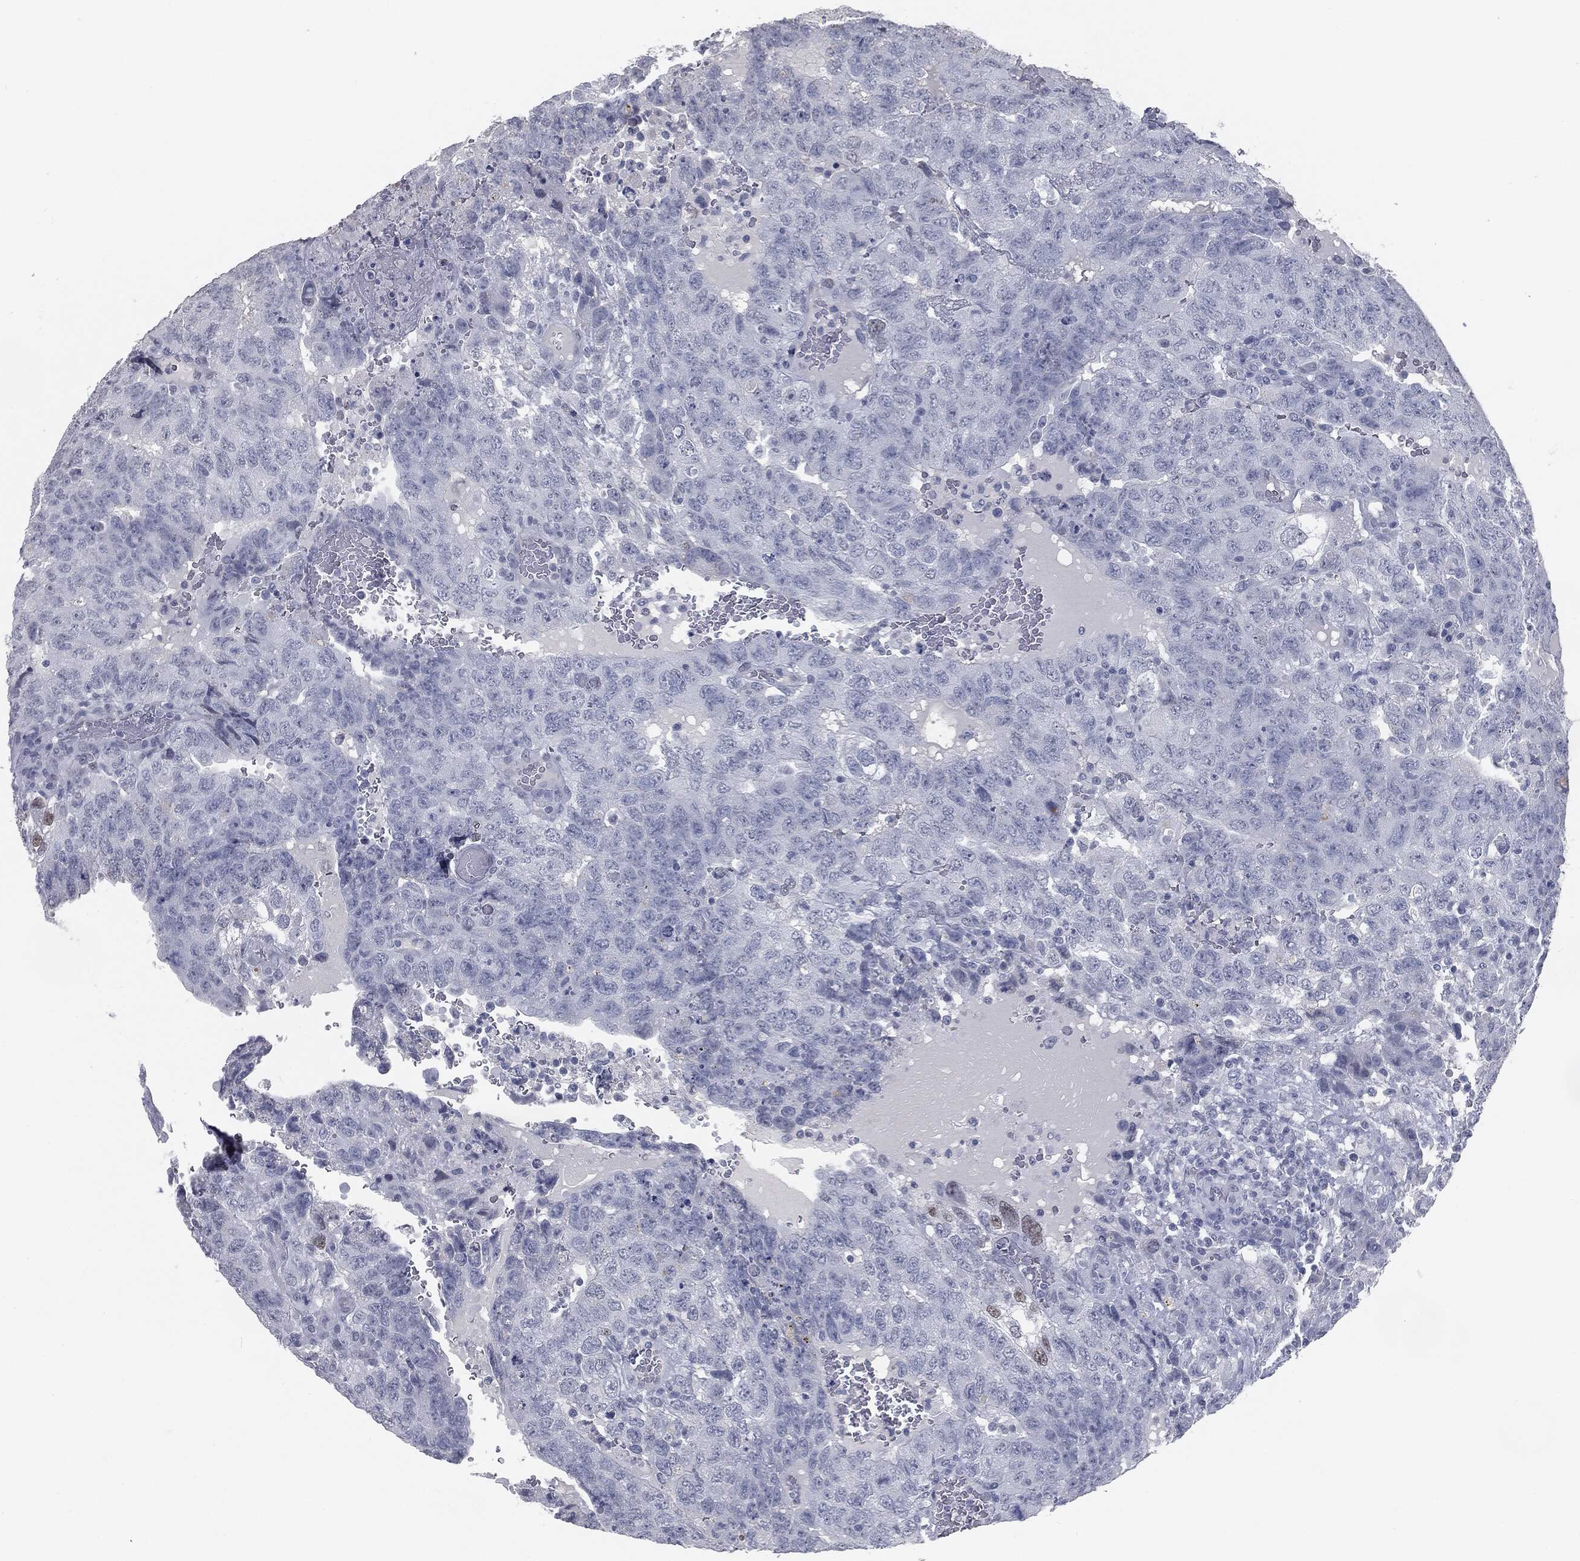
{"staining": {"intensity": "negative", "quantity": "none", "location": "none"}, "tissue": "testis cancer", "cell_type": "Tumor cells", "image_type": "cancer", "snomed": [{"axis": "morphology", "description": "Carcinoma, Embryonal, NOS"}, {"axis": "topography", "description": "Testis"}], "caption": "Micrograph shows no protein staining in tumor cells of testis cancer tissue.", "gene": "PRAME", "patient": {"sex": "male", "age": 34}}